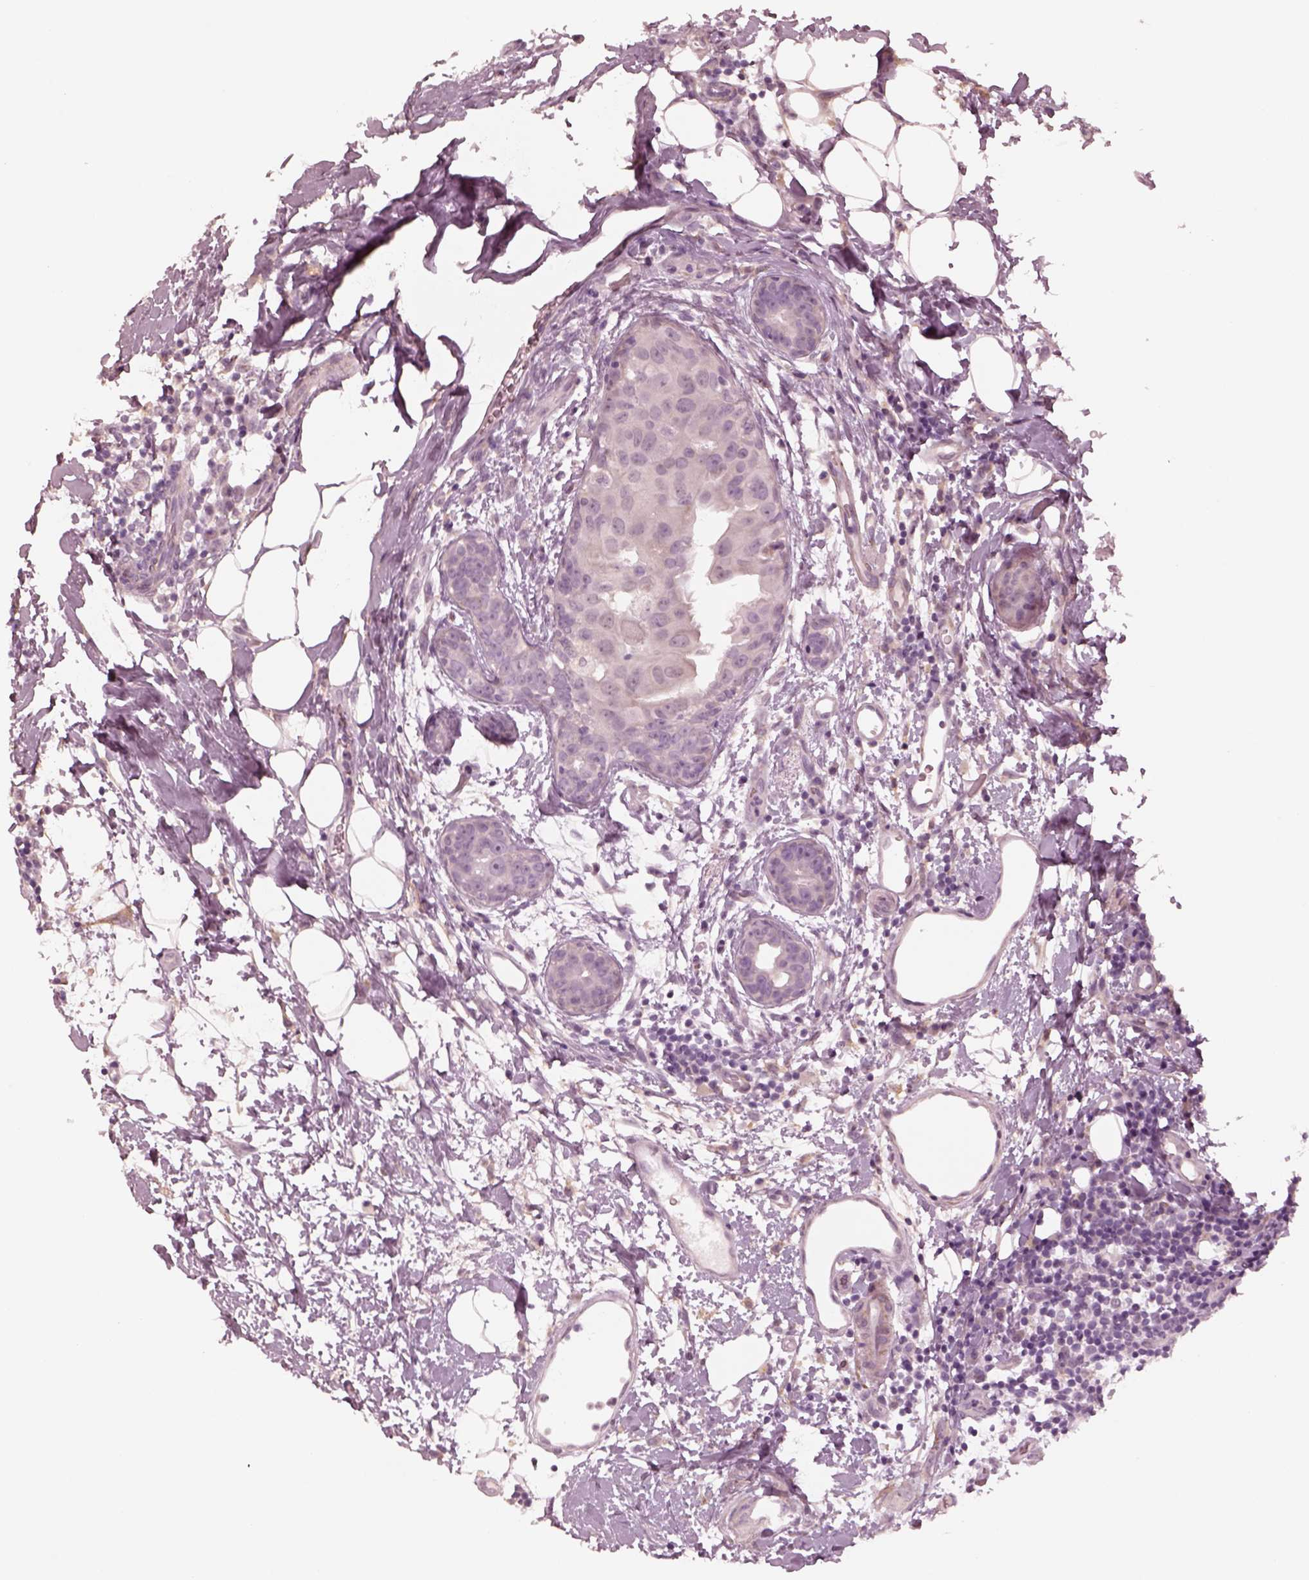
{"staining": {"intensity": "negative", "quantity": "none", "location": "none"}, "tissue": "breast cancer", "cell_type": "Tumor cells", "image_type": "cancer", "snomed": [{"axis": "morphology", "description": "Normal tissue, NOS"}, {"axis": "morphology", "description": "Duct carcinoma"}, {"axis": "topography", "description": "Breast"}], "caption": "Protein analysis of breast cancer demonstrates no significant expression in tumor cells.", "gene": "DNAAF9", "patient": {"sex": "female", "age": 40}}